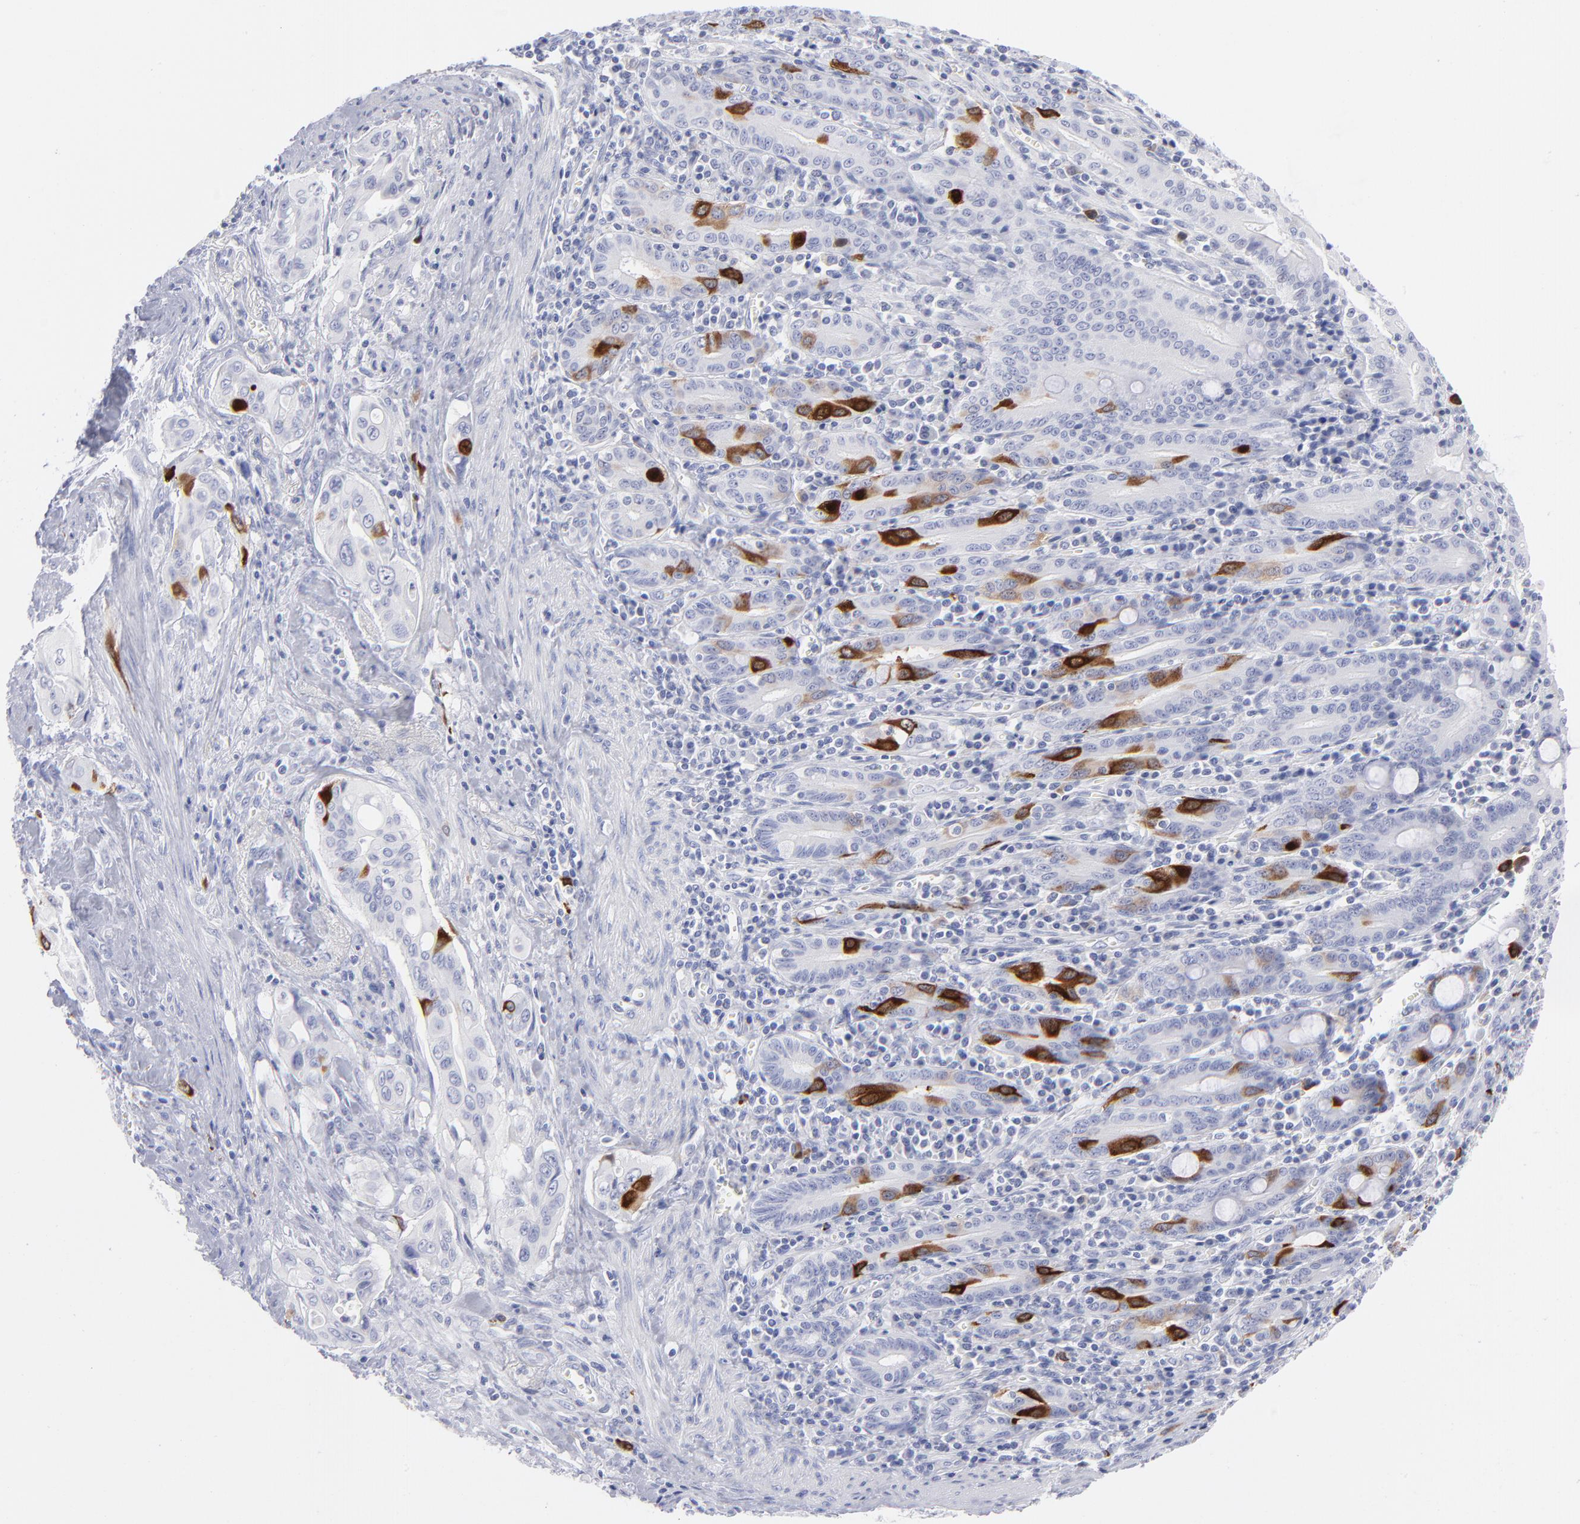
{"staining": {"intensity": "strong", "quantity": "<25%", "location": "cytoplasmic/membranous"}, "tissue": "pancreatic cancer", "cell_type": "Tumor cells", "image_type": "cancer", "snomed": [{"axis": "morphology", "description": "Adenocarcinoma, NOS"}, {"axis": "topography", "description": "Pancreas"}], "caption": "There is medium levels of strong cytoplasmic/membranous expression in tumor cells of adenocarcinoma (pancreatic), as demonstrated by immunohistochemical staining (brown color).", "gene": "CCNB1", "patient": {"sex": "male", "age": 77}}